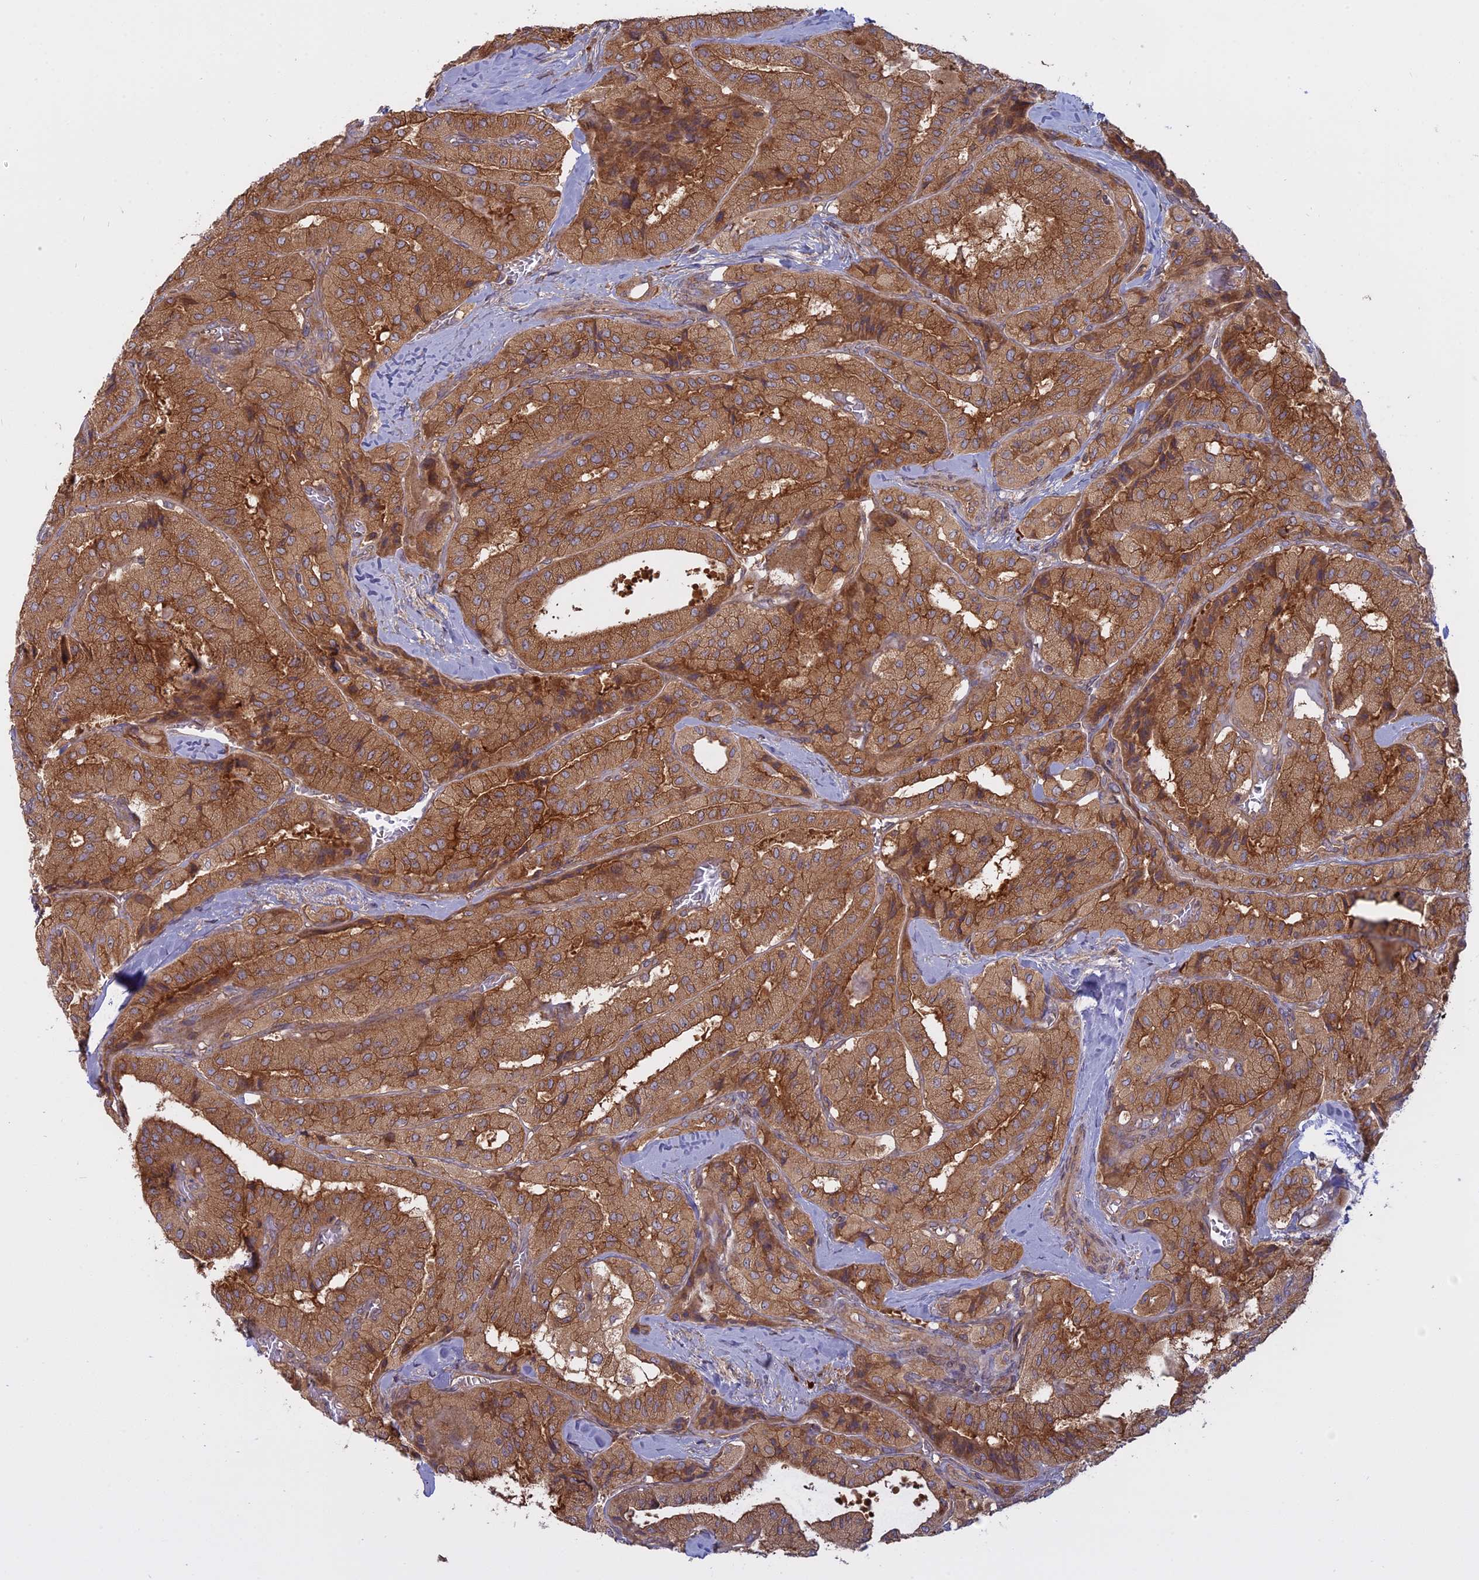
{"staining": {"intensity": "moderate", "quantity": ">75%", "location": "cytoplasmic/membranous"}, "tissue": "thyroid cancer", "cell_type": "Tumor cells", "image_type": "cancer", "snomed": [{"axis": "morphology", "description": "Normal tissue, NOS"}, {"axis": "morphology", "description": "Papillary adenocarcinoma, NOS"}, {"axis": "topography", "description": "Thyroid gland"}], "caption": "A medium amount of moderate cytoplasmic/membranous expression is identified in approximately >75% of tumor cells in papillary adenocarcinoma (thyroid) tissue.", "gene": "TMEM208", "patient": {"sex": "female", "age": 59}}